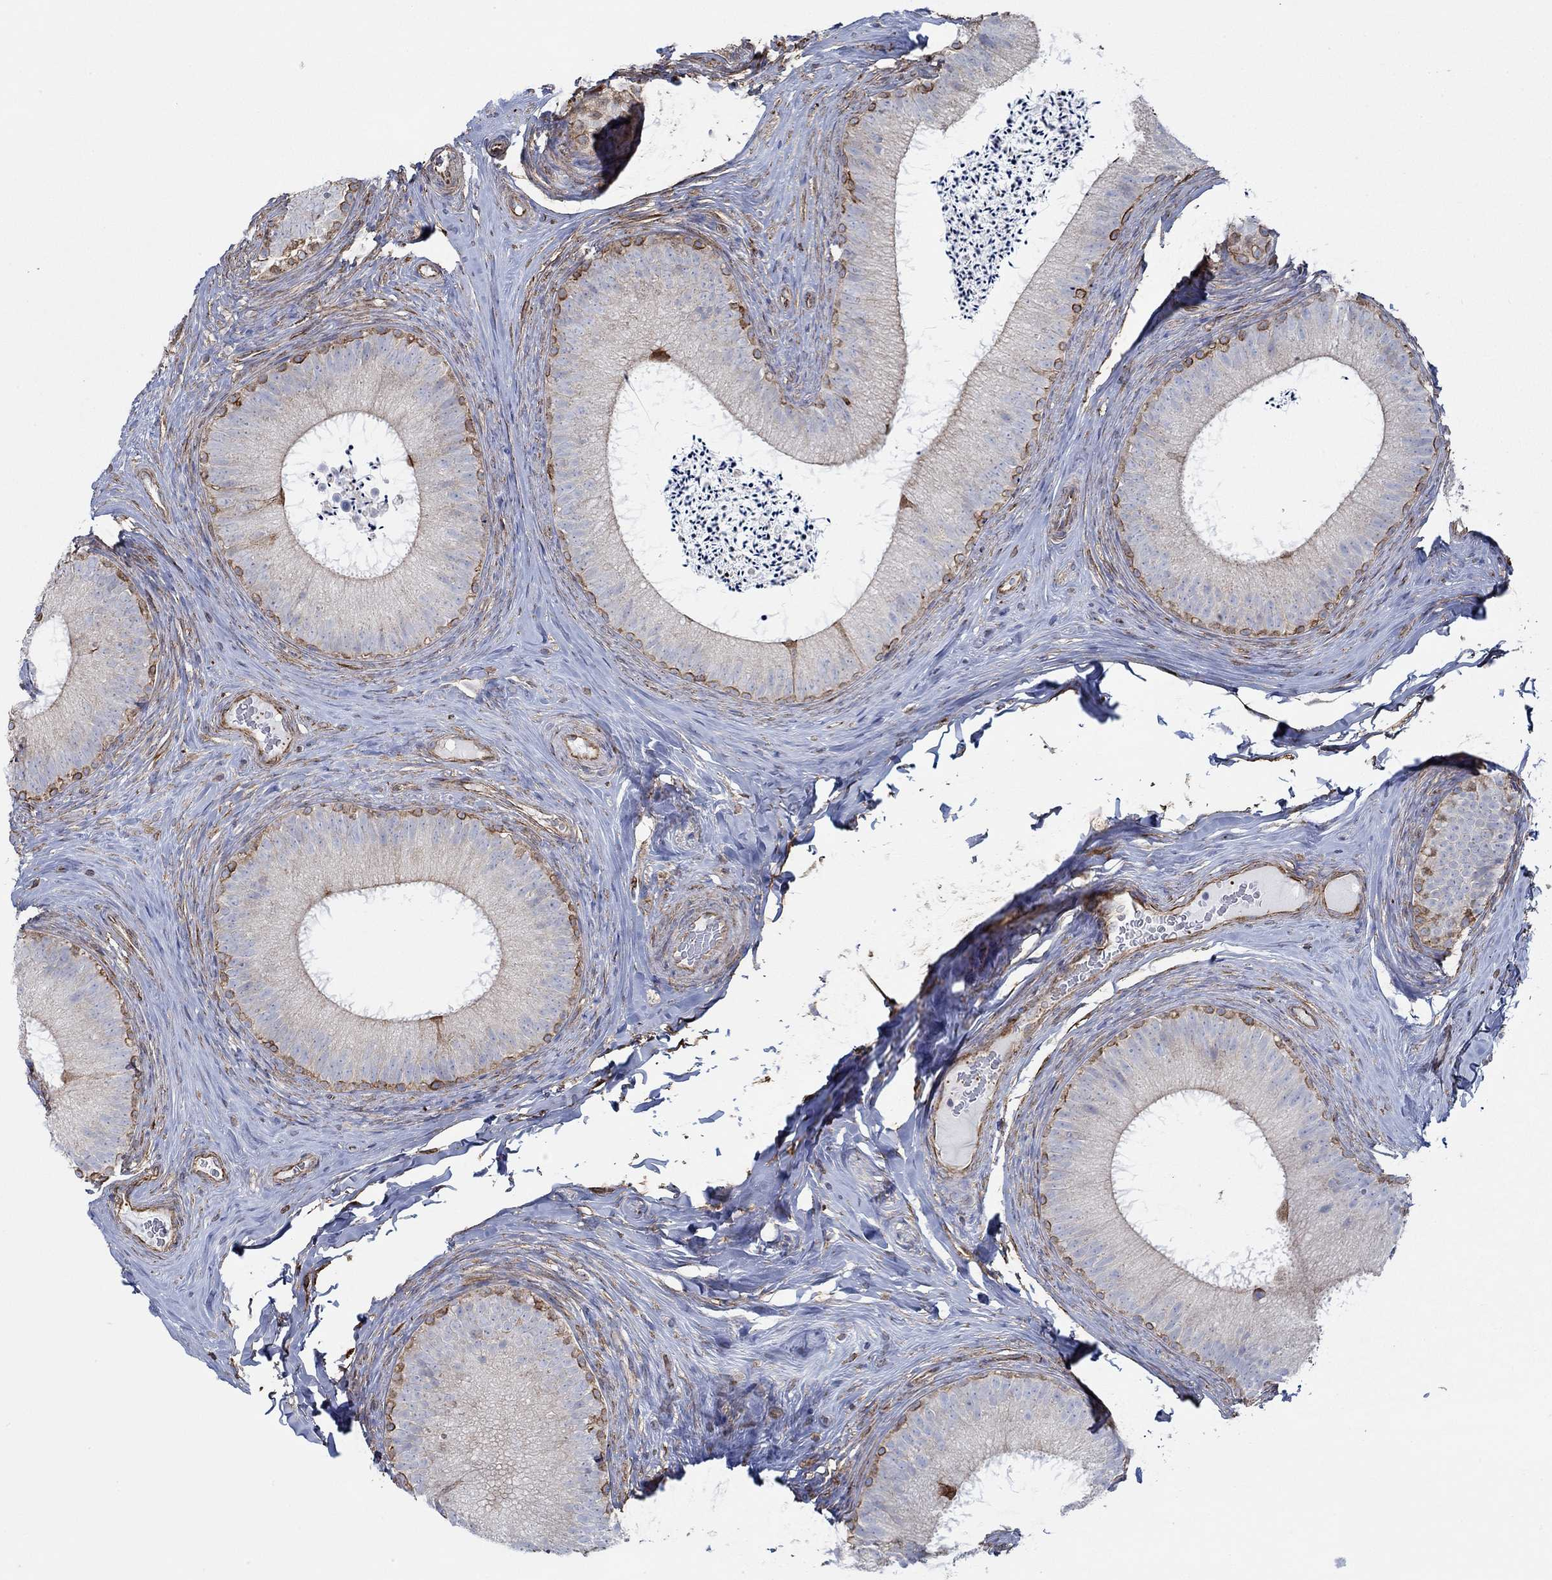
{"staining": {"intensity": "strong", "quantity": "<25%", "location": "cytoplasmic/membranous"}, "tissue": "epididymis", "cell_type": "Glandular cells", "image_type": "normal", "snomed": [{"axis": "morphology", "description": "Normal tissue, NOS"}, {"axis": "morphology", "description": "Carcinoma, Embryonal, NOS"}, {"axis": "topography", "description": "Testis"}, {"axis": "topography", "description": "Epididymis"}], "caption": "A brown stain labels strong cytoplasmic/membranous expression of a protein in glandular cells of normal epididymis.", "gene": "STC2", "patient": {"sex": "male", "age": 24}}